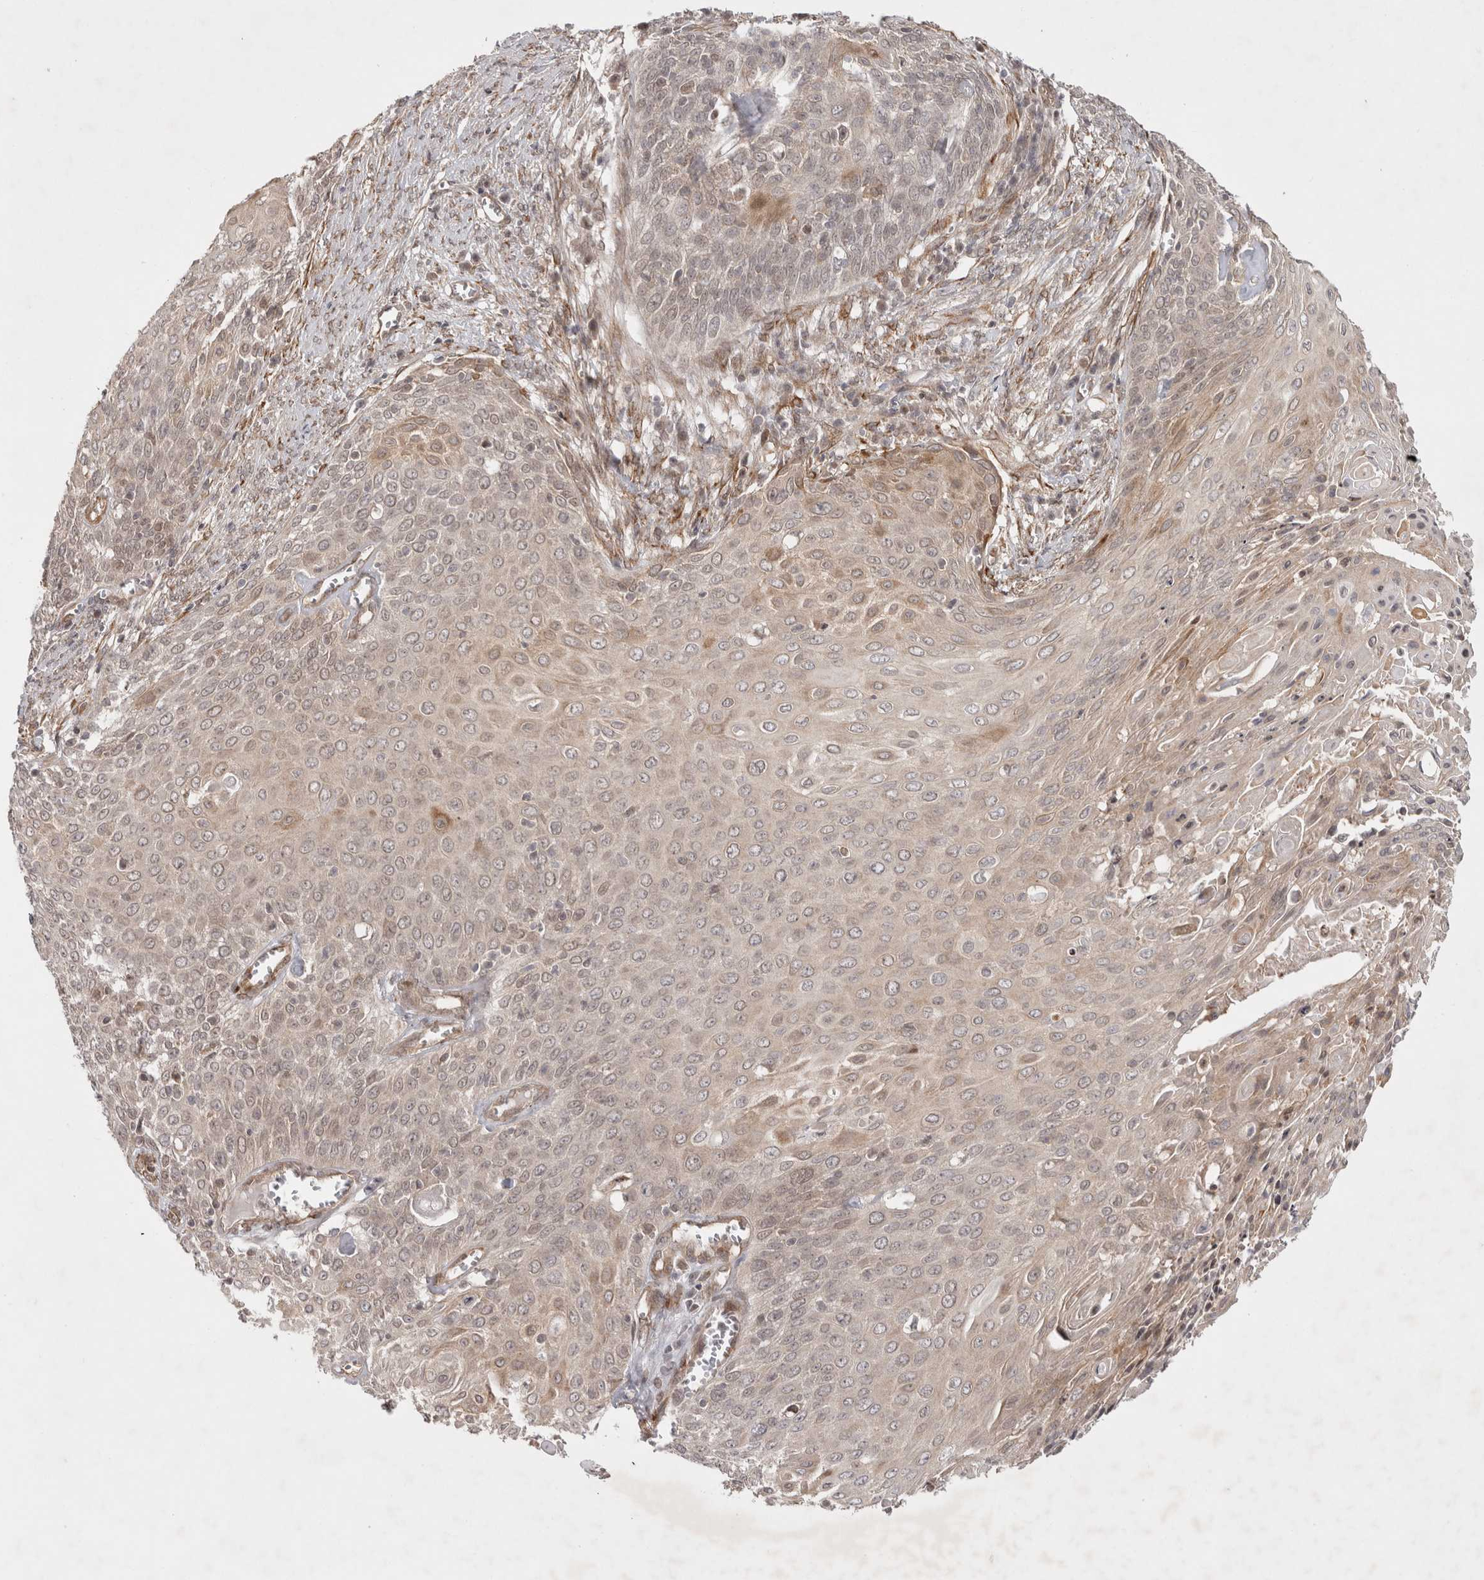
{"staining": {"intensity": "weak", "quantity": "<25%", "location": "nuclear"}, "tissue": "cervical cancer", "cell_type": "Tumor cells", "image_type": "cancer", "snomed": [{"axis": "morphology", "description": "Squamous cell carcinoma, NOS"}, {"axis": "topography", "description": "Cervix"}], "caption": "Protein analysis of cervical cancer demonstrates no significant positivity in tumor cells.", "gene": "ZNF318", "patient": {"sex": "female", "age": 39}}